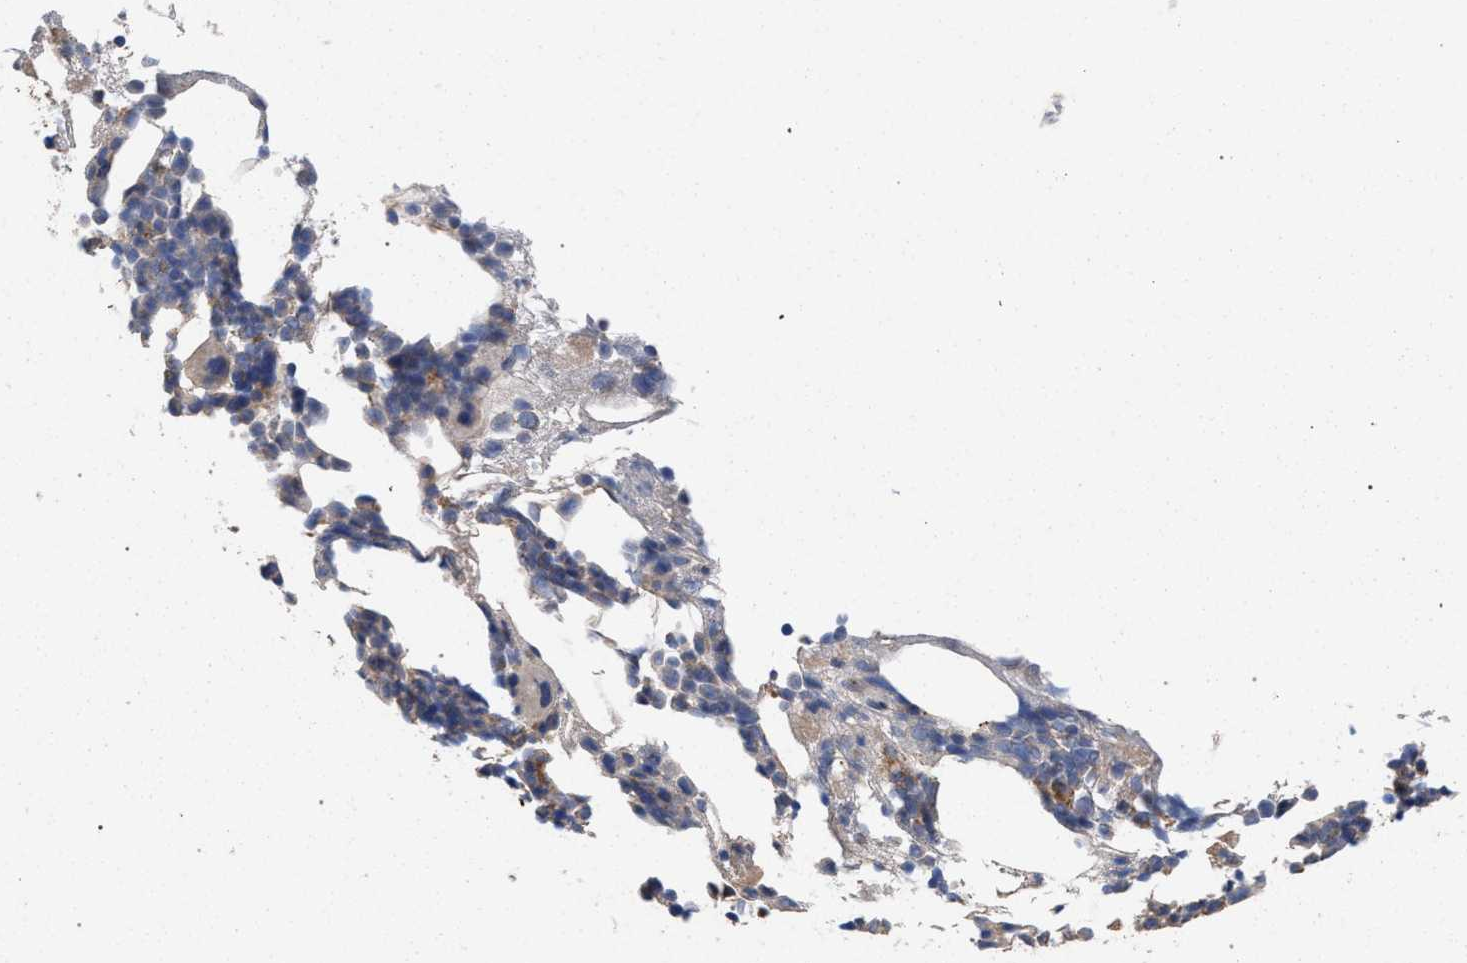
{"staining": {"intensity": "moderate", "quantity": "25%-75%", "location": "cytoplasmic/membranous"}, "tissue": "bone marrow", "cell_type": "Hematopoietic cells", "image_type": "normal", "snomed": [{"axis": "morphology", "description": "Normal tissue, NOS"}, {"axis": "morphology", "description": "Inflammation, NOS"}, {"axis": "topography", "description": "Bone marrow"}], "caption": "Moderate cytoplasmic/membranous staining is identified in approximately 25%-75% of hematopoietic cells in benign bone marrow.", "gene": "BCL2L12", "patient": {"sex": "female", "age": 81}}